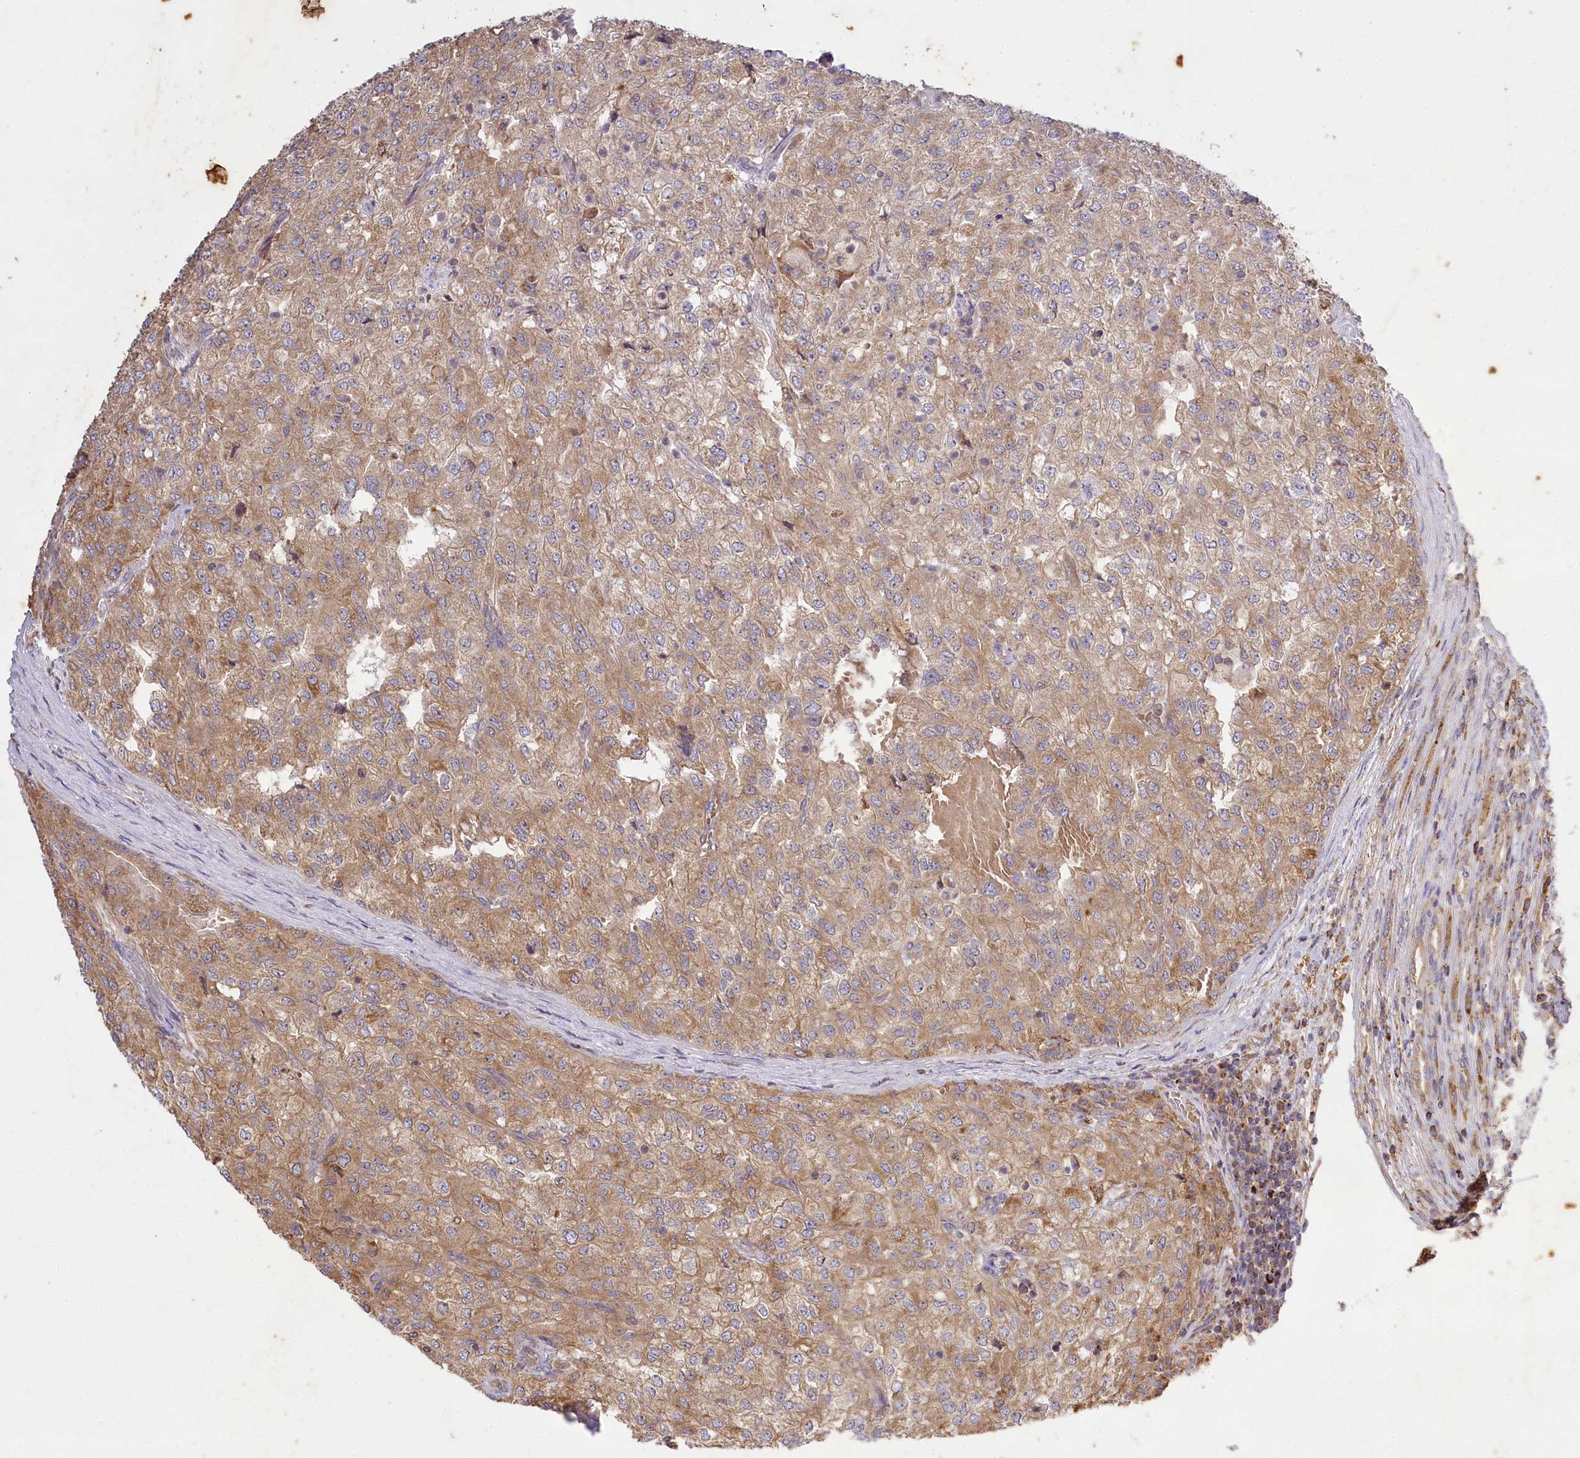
{"staining": {"intensity": "moderate", "quantity": "25%-75%", "location": "cytoplasmic/membranous"}, "tissue": "renal cancer", "cell_type": "Tumor cells", "image_type": "cancer", "snomed": [{"axis": "morphology", "description": "Adenocarcinoma, NOS"}, {"axis": "topography", "description": "Kidney"}], "caption": "Protein staining of renal cancer (adenocarcinoma) tissue displays moderate cytoplasmic/membranous staining in about 25%-75% of tumor cells. The staining is performed using DAB (3,3'-diaminobenzidine) brown chromogen to label protein expression. The nuclei are counter-stained blue using hematoxylin.", "gene": "CARD19", "patient": {"sex": "female", "age": 54}}